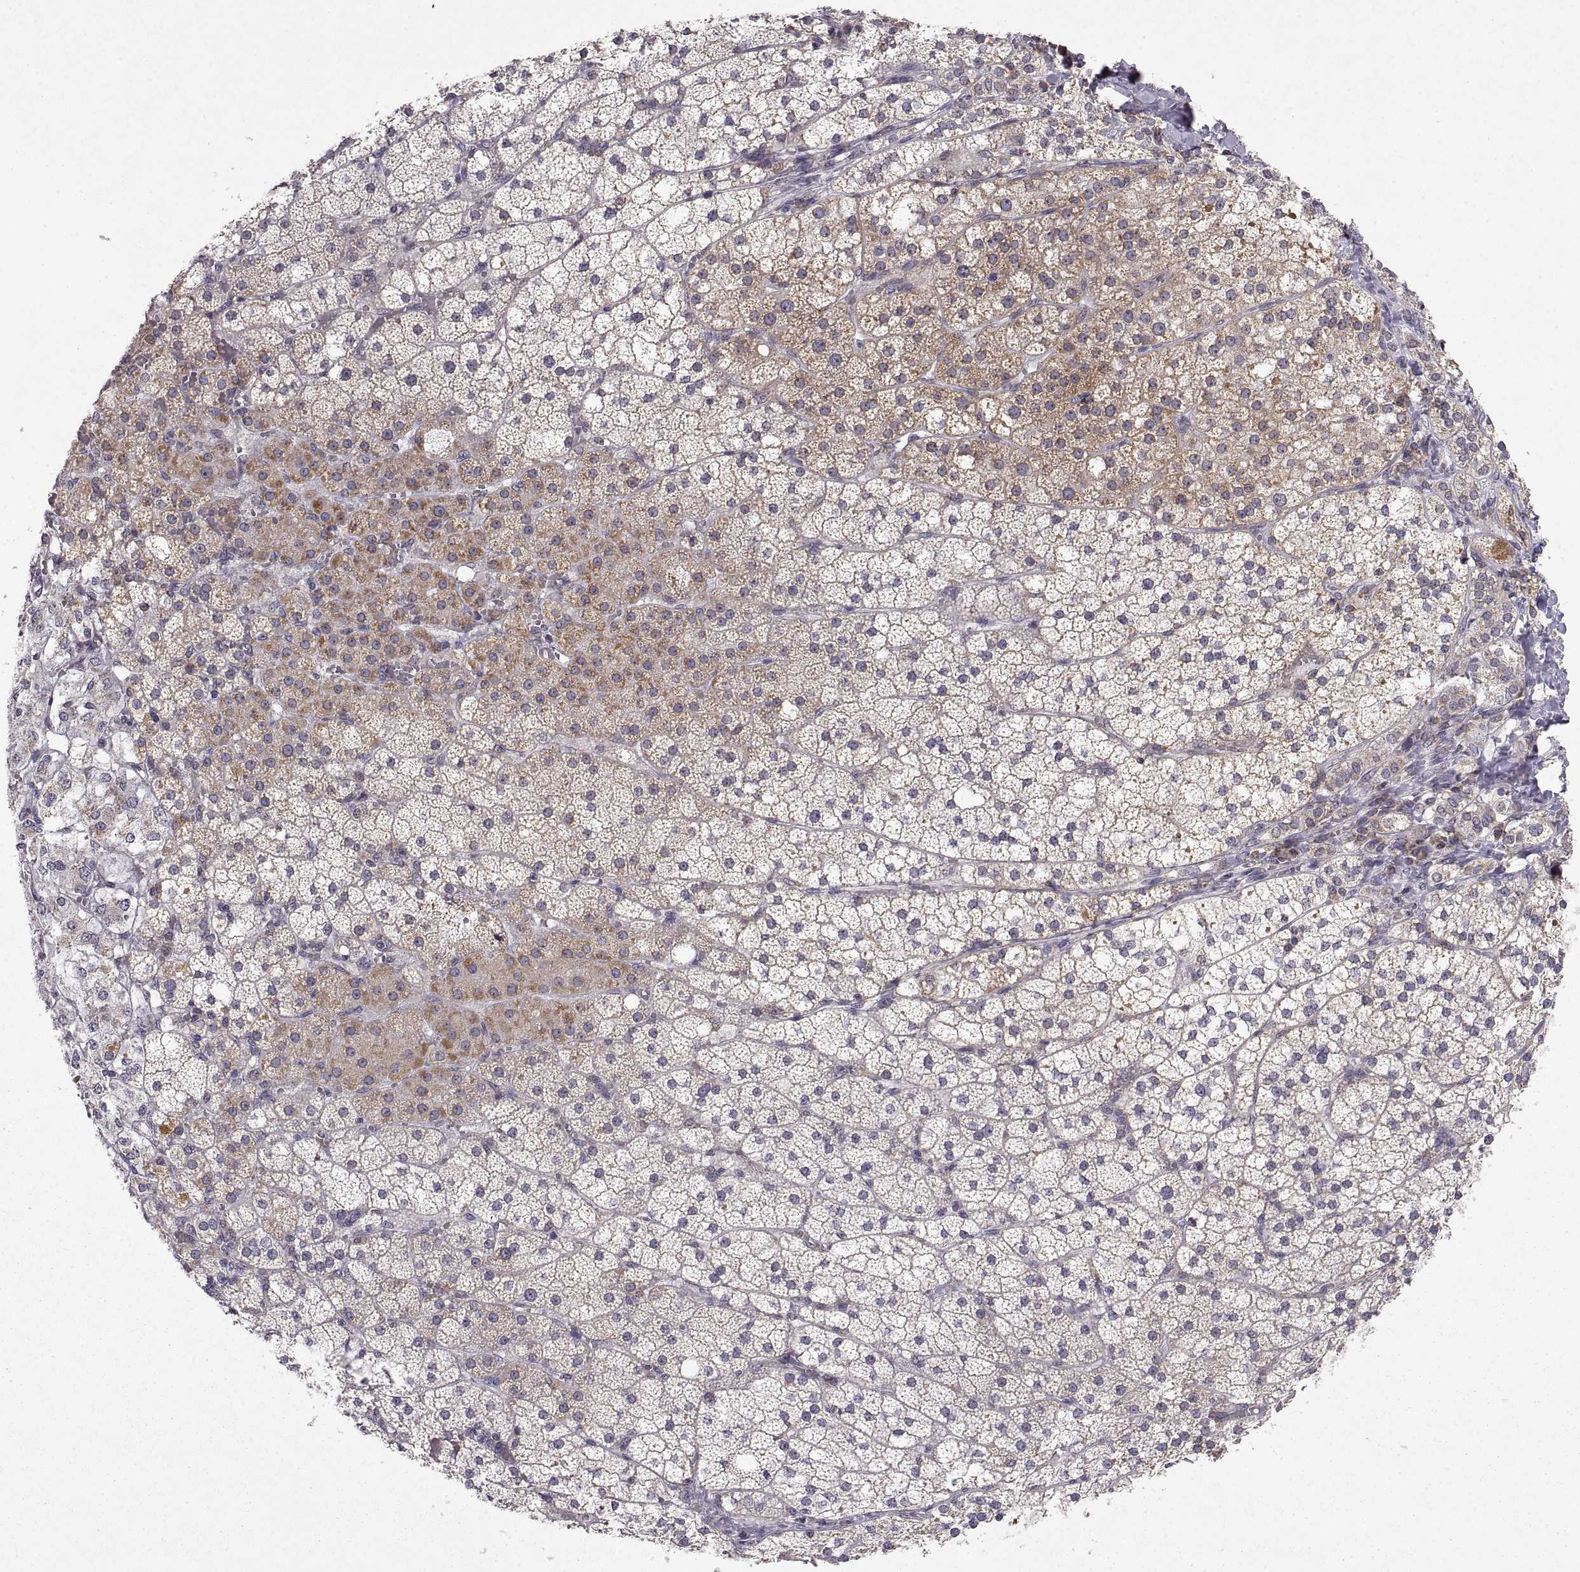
{"staining": {"intensity": "moderate", "quantity": "25%-75%", "location": "cytoplasmic/membranous"}, "tissue": "adrenal gland", "cell_type": "Glandular cells", "image_type": "normal", "snomed": [{"axis": "morphology", "description": "Normal tissue, NOS"}, {"axis": "topography", "description": "Adrenal gland"}], "caption": "IHC (DAB) staining of normal adrenal gland demonstrates moderate cytoplasmic/membranous protein staining in approximately 25%-75% of glandular cells. (Brightfield microscopy of DAB IHC at high magnification).", "gene": "MANBAL", "patient": {"sex": "male", "age": 53}}